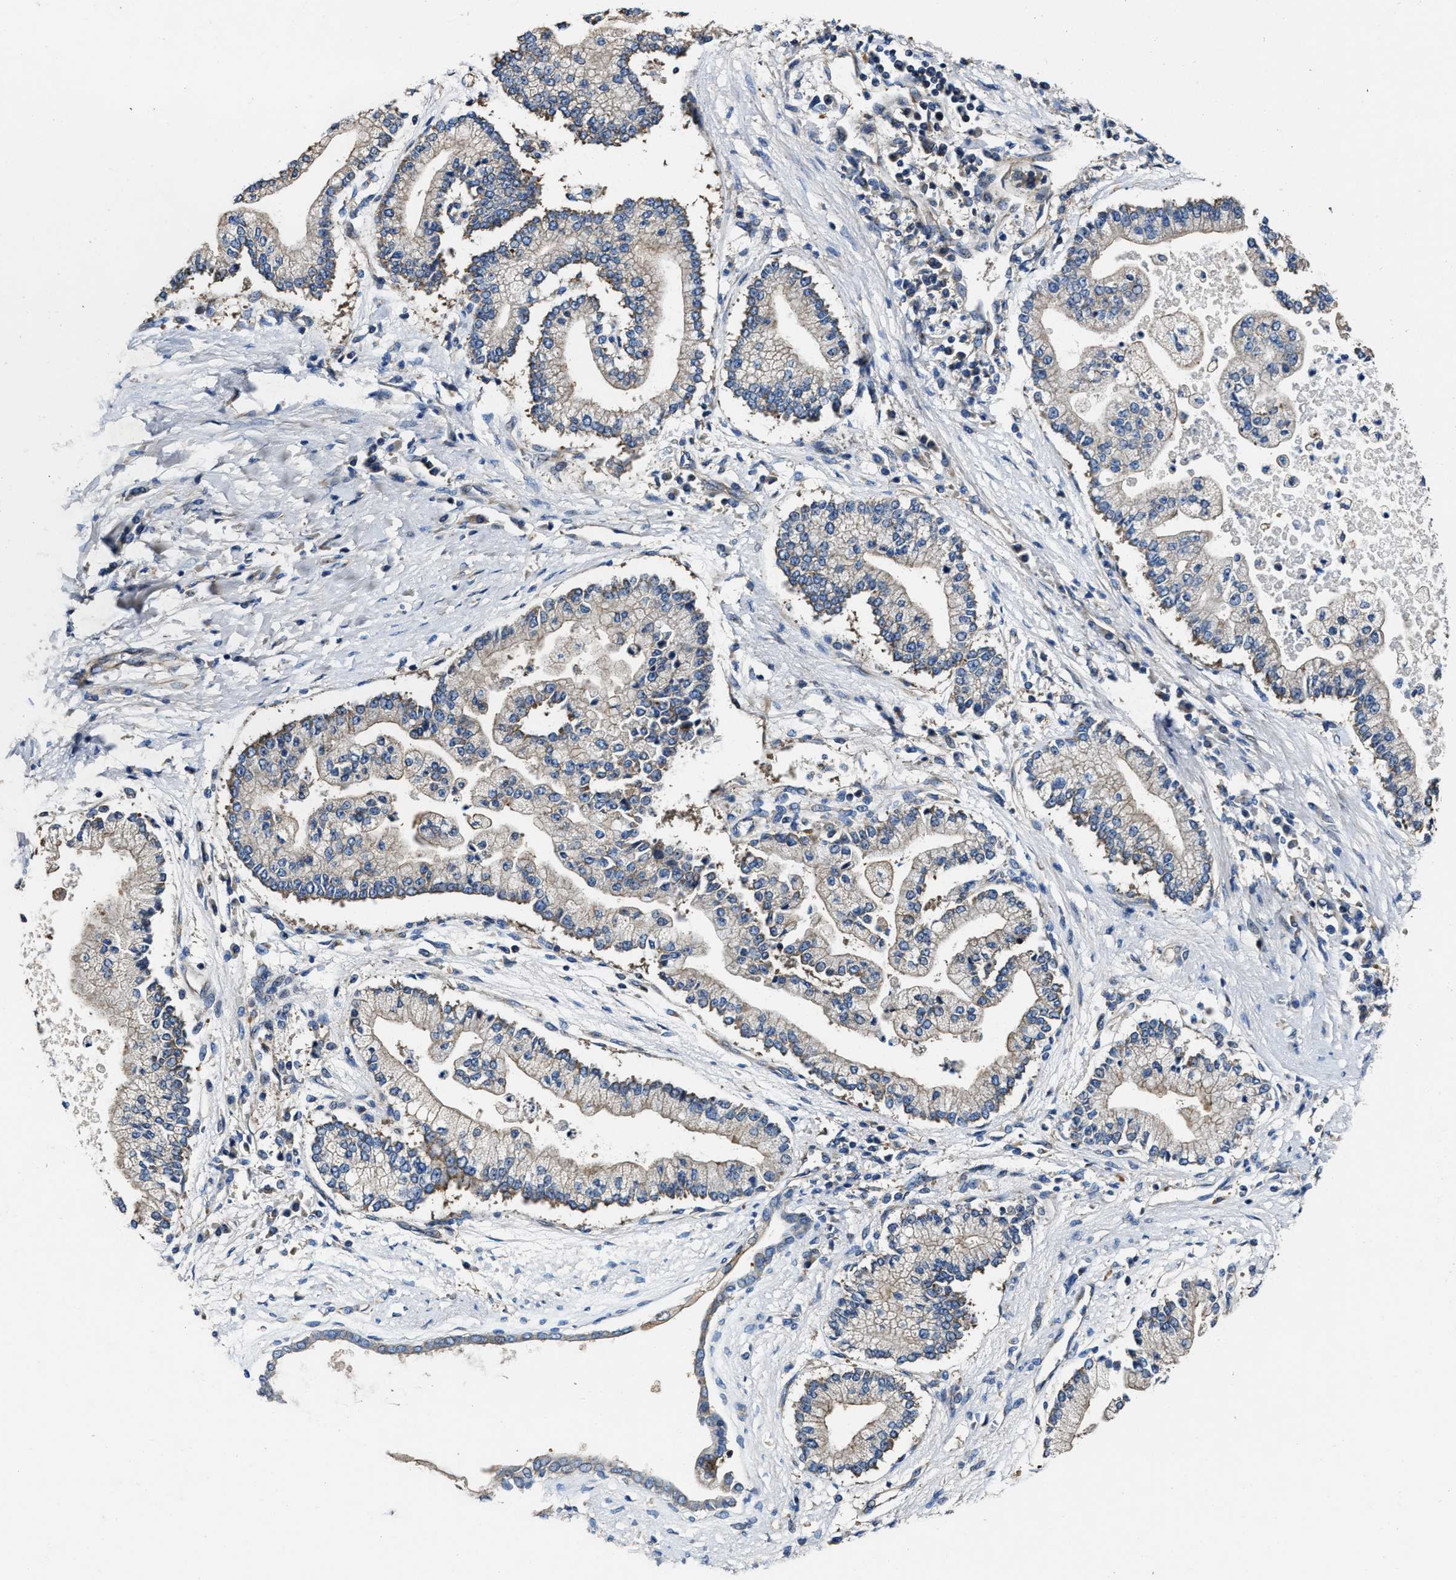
{"staining": {"intensity": "negative", "quantity": "none", "location": "none"}, "tissue": "liver cancer", "cell_type": "Tumor cells", "image_type": "cancer", "snomed": [{"axis": "morphology", "description": "Cholangiocarcinoma"}, {"axis": "topography", "description": "Liver"}], "caption": "A photomicrograph of human liver cancer (cholangiocarcinoma) is negative for staining in tumor cells.", "gene": "PTAR1", "patient": {"sex": "male", "age": 50}}